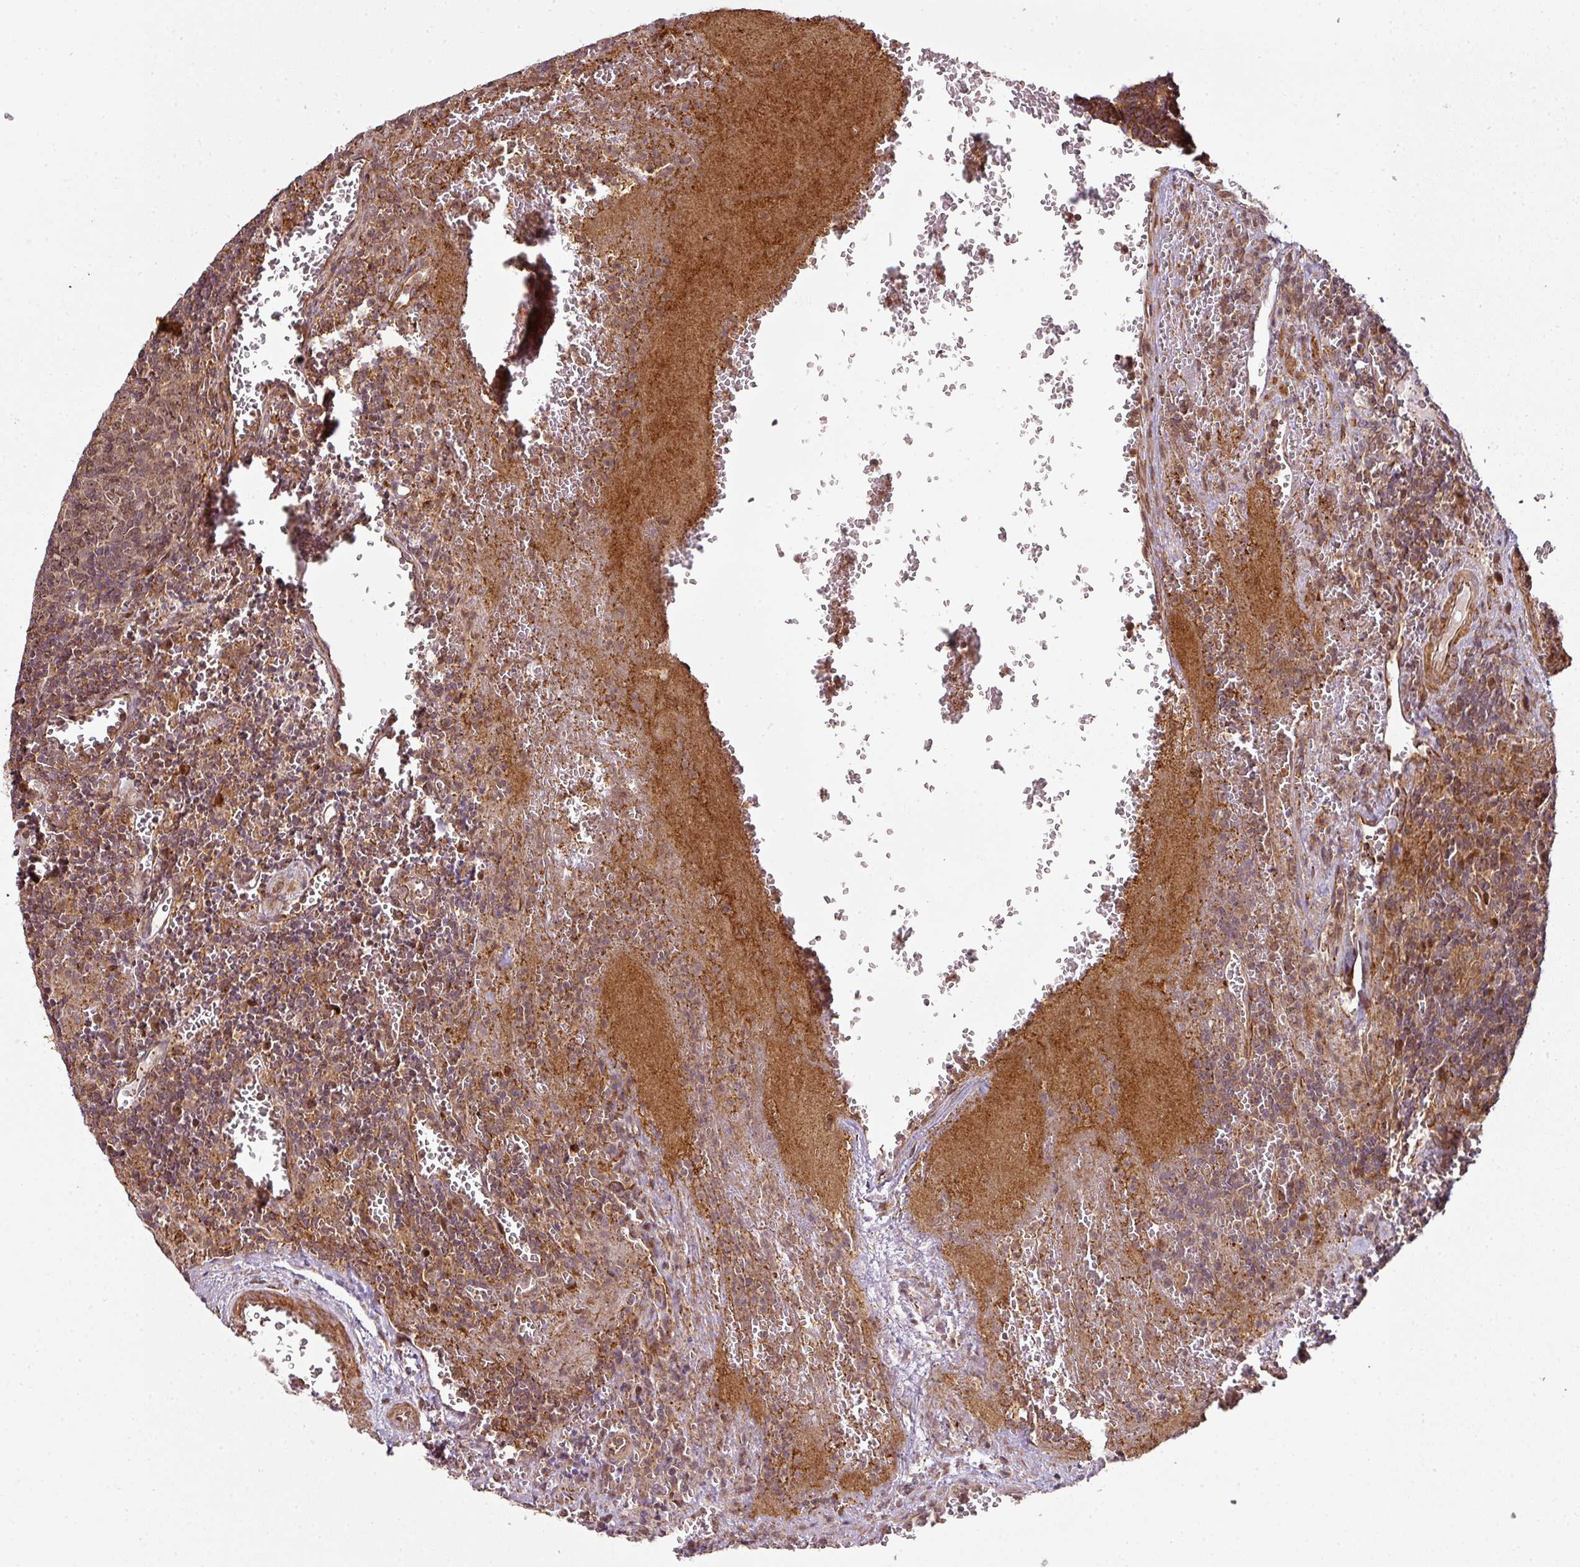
{"staining": {"intensity": "weak", "quantity": ">75%", "location": "cytoplasmic/membranous,nuclear"}, "tissue": "lymph node", "cell_type": "Germinal center cells", "image_type": "normal", "snomed": [{"axis": "morphology", "description": "Normal tissue, NOS"}, {"axis": "topography", "description": "Lymph node"}], "caption": "DAB immunohistochemical staining of benign human lymph node shows weak cytoplasmic/membranous,nuclear protein expression in about >75% of germinal center cells. The staining is performed using DAB brown chromogen to label protein expression. The nuclei are counter-stained blue using hematoxylin.", "gene": "ATAT1", "patient": {"sex": "male", "age": 50}}